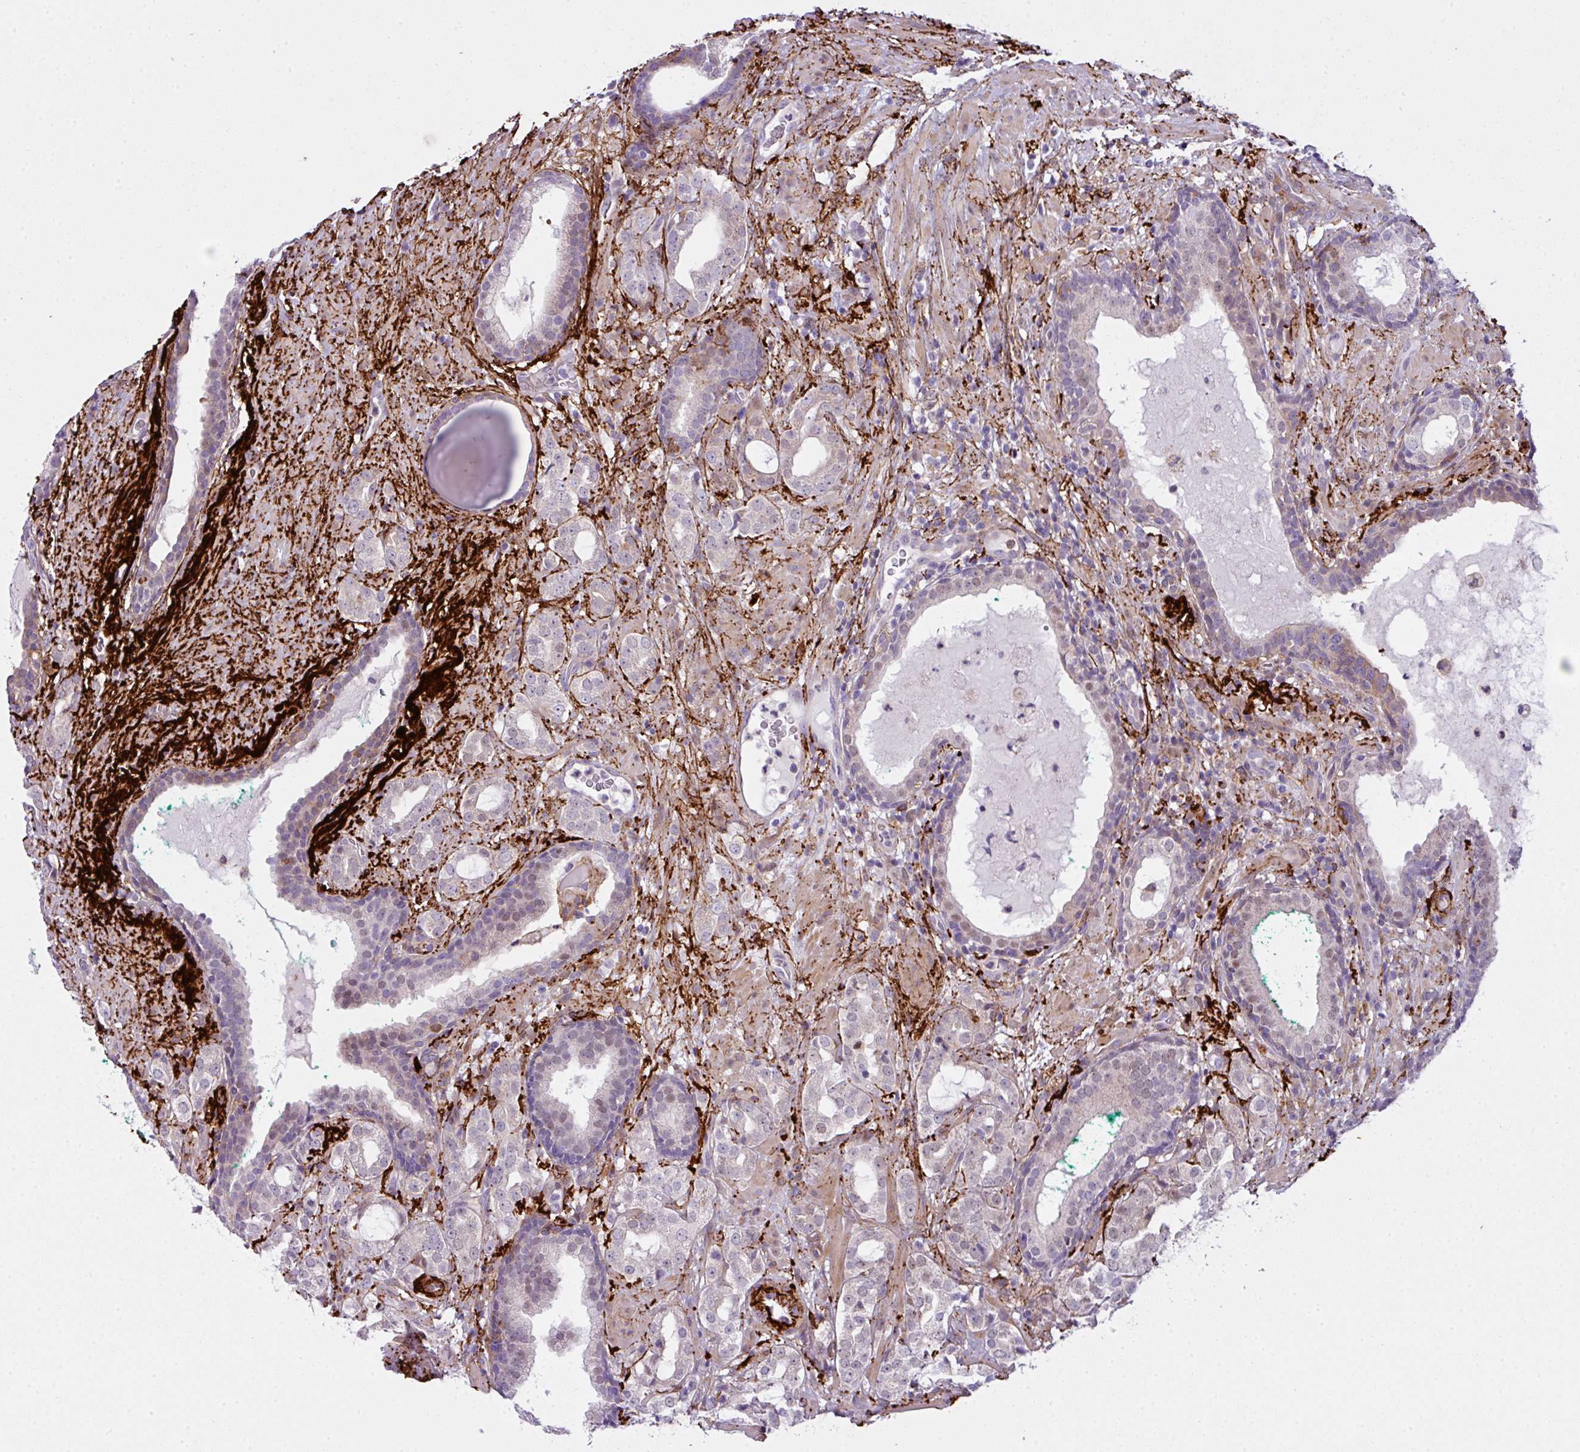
{"staining": {"intensity": "negative", "quantity": "none", "location": "none"}, "tissue": "prostate cancer", "cell_type": "Tumor cells", "image_type": "cancer", "snomed": [{"axis": "morphology", "description": "Adenocarcinoma, High grade"}, {"axis": "topography", "description": "Prostate"}], "caption": "This is an immunohistochemistry histopathology image of prostate adenocarcinoma (high-grade). There is no positivity in tumor cells.", "gene": "COL8A1", "patient": {"sex": "male", "age": 64}}